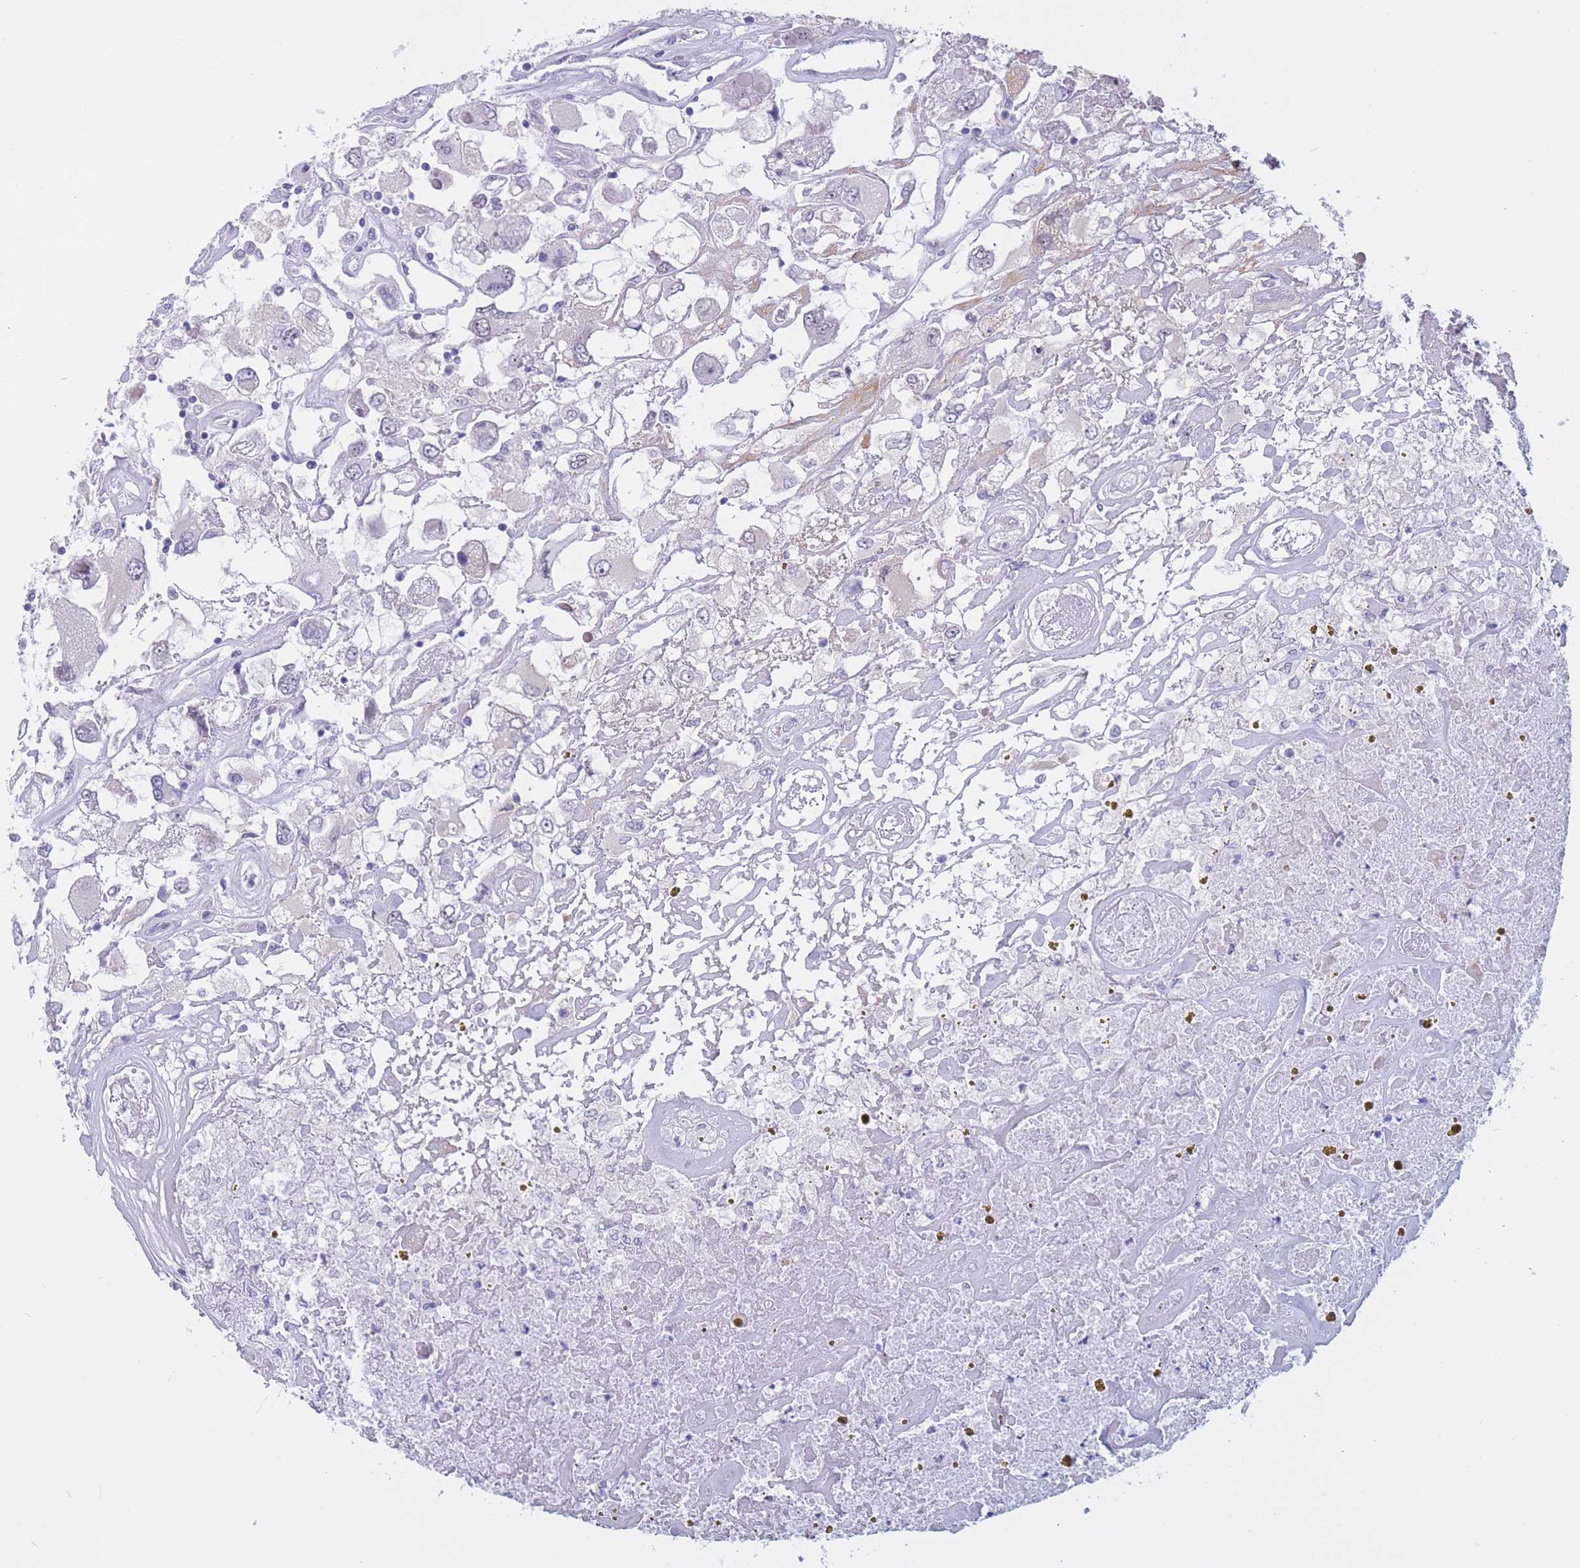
{"staining": {"intensity": "negative", "quantity": "none", "location": "none"}, "tissue": "renal cancer", "cell_type": "Tumor cells", "image_type": "cancer", "snomed": [{"axis": "morphology", "description": "Adenocarcinoma, NOS"}, {"axis": "topography", "description": "Kidney"}], "caption": "This is an IHC image of human renal cancer. There is no expression in tumor cells.", "gene": "BOP1", "patient": {"sex": "female", "age": 52}}